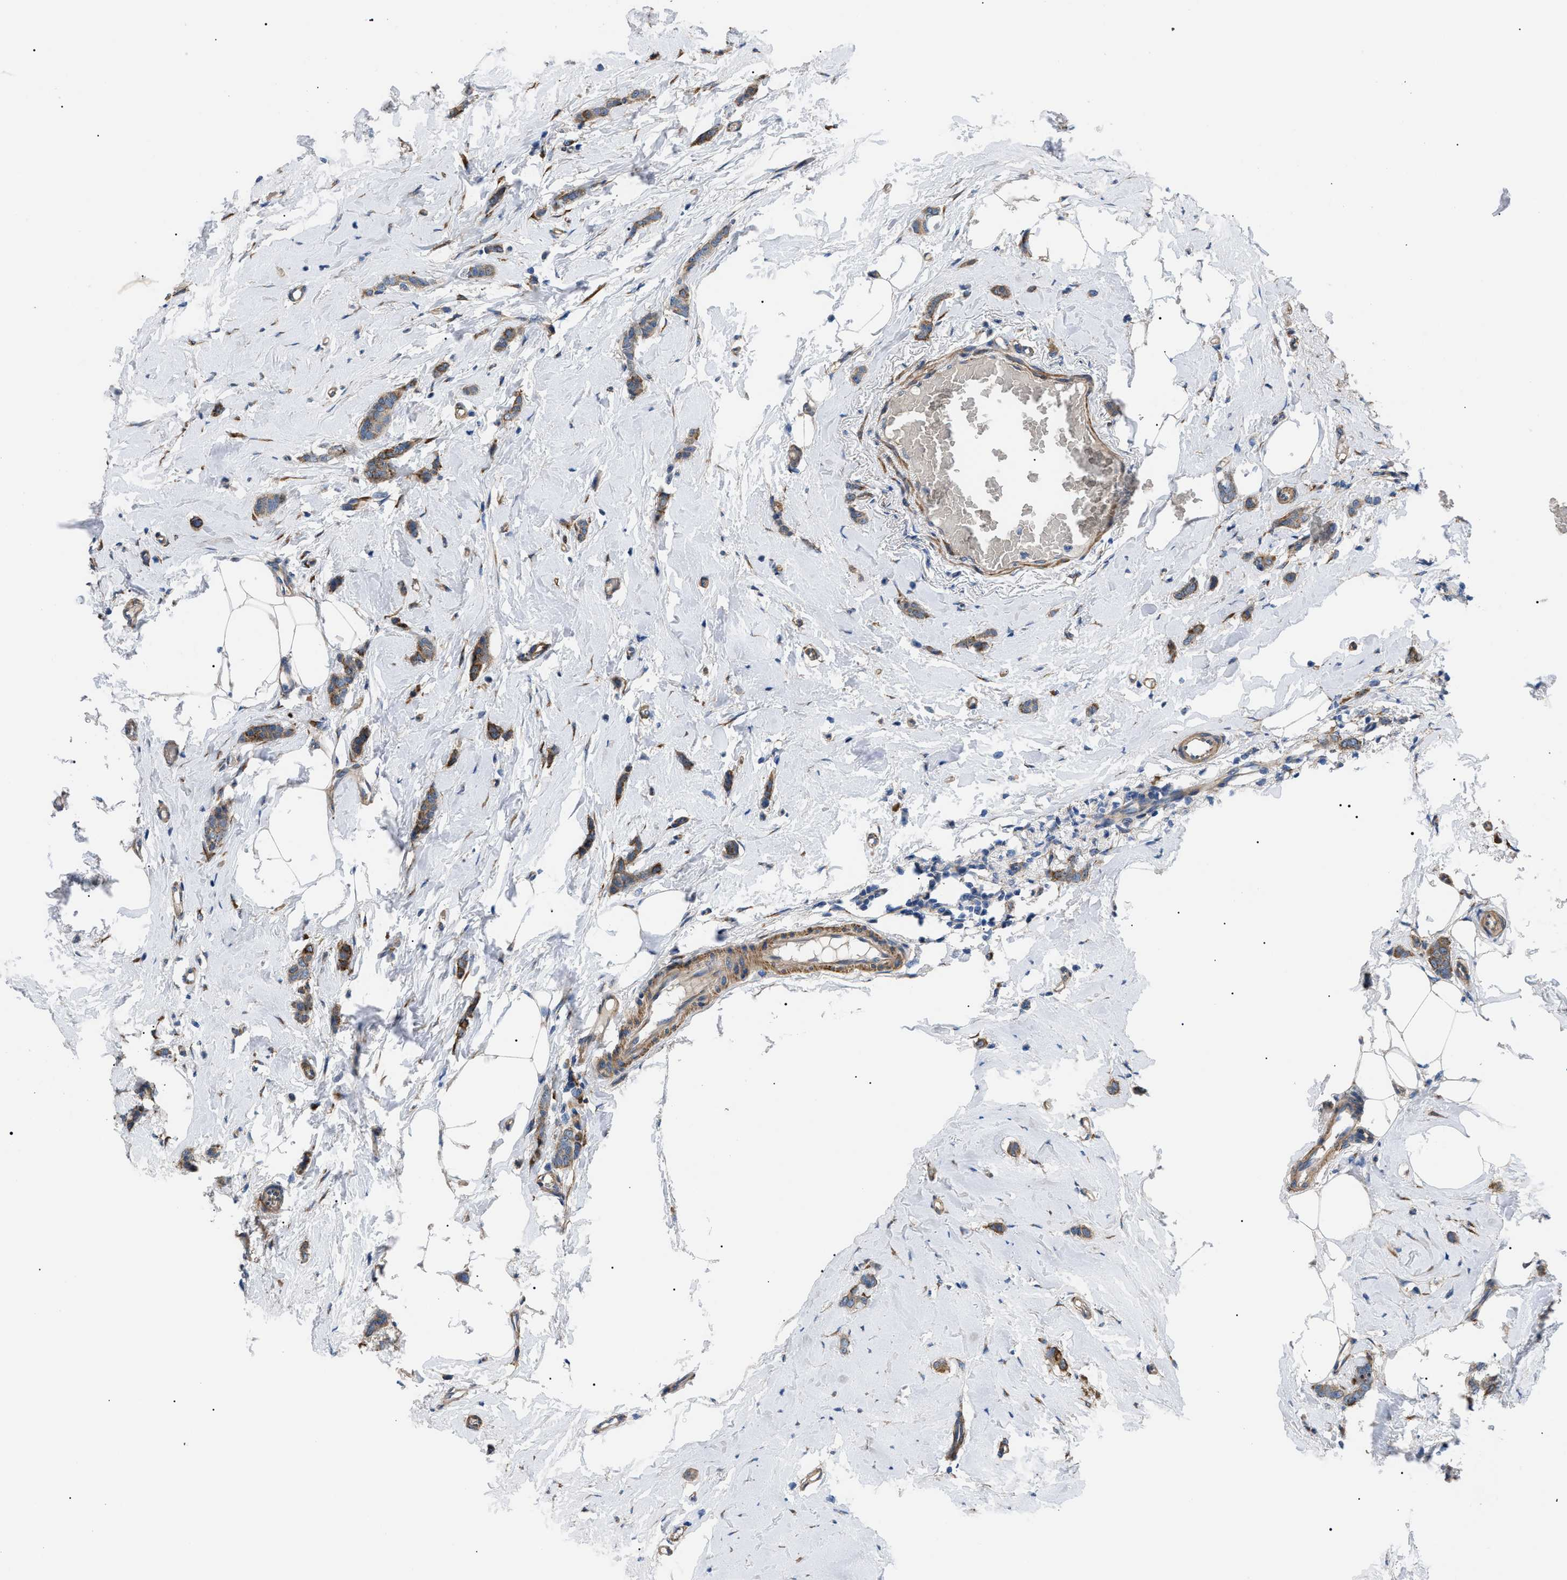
{"staining": {"intensity": "moderate", "quantity": ">75%", "location": "cytoplasmic/membranous"}, "tissue": "breast cancer", "cell_type": "Tumor cells", "image_type": "cancer", "snomed": [{"axis": "morphology", "description": "Lobular carcinoma"}, {"axis": "topography", "description": "Skin"}, {"axis": "topography", "description": "Breast"}], "caption": "Immunohistochemical staining of human breast cancer reveals moderate cytoplasmic/membranous protein positivity in about >75% of tumor cells. The staining was performed using DAB (3,3'-diaminobenzidine) to visualize the protein expression in brown, while the nuclei were stained in blue with hematoxylin (Magnification: 20x).", "gene": "MYO10", "patient": {"sex": "female", "age": 46}}